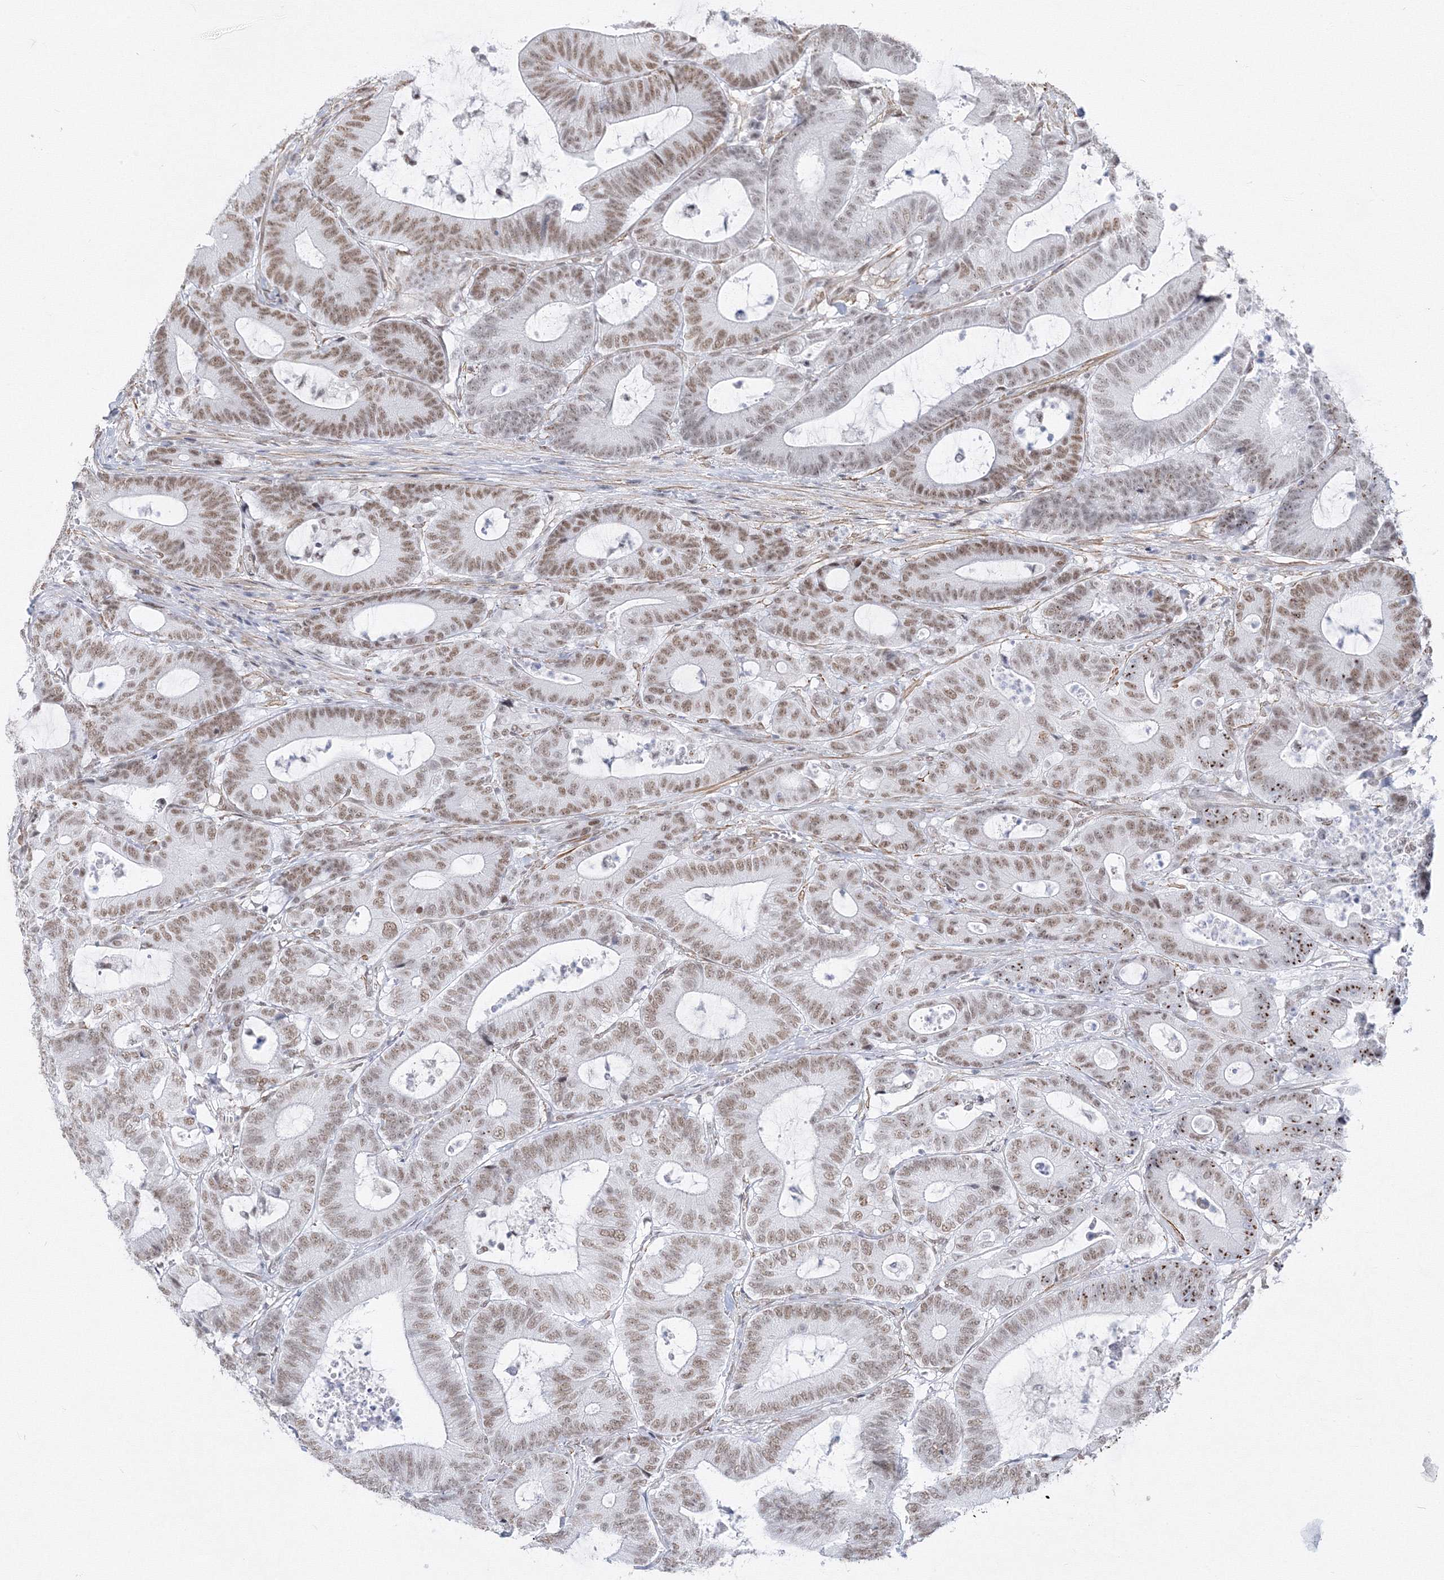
{"staining": {"intensity": "weak", "quantity": ">75%", "location": "nuclear"}, "tissue": "colorectal cancer", "cell_type": "Tumor cells", "image_type": "cancer", "snomed": [{"axis": "morphology", "description": "Adenocarcinoma, NOS"}, {"axis": "topography", "description": "Colon"}], "caption": "Human colorectal cancer stained with a protein marker displays weak staining in tumor cells.", "gene": "ZNF638", "patient": {"sex": "female", "age": 84}}